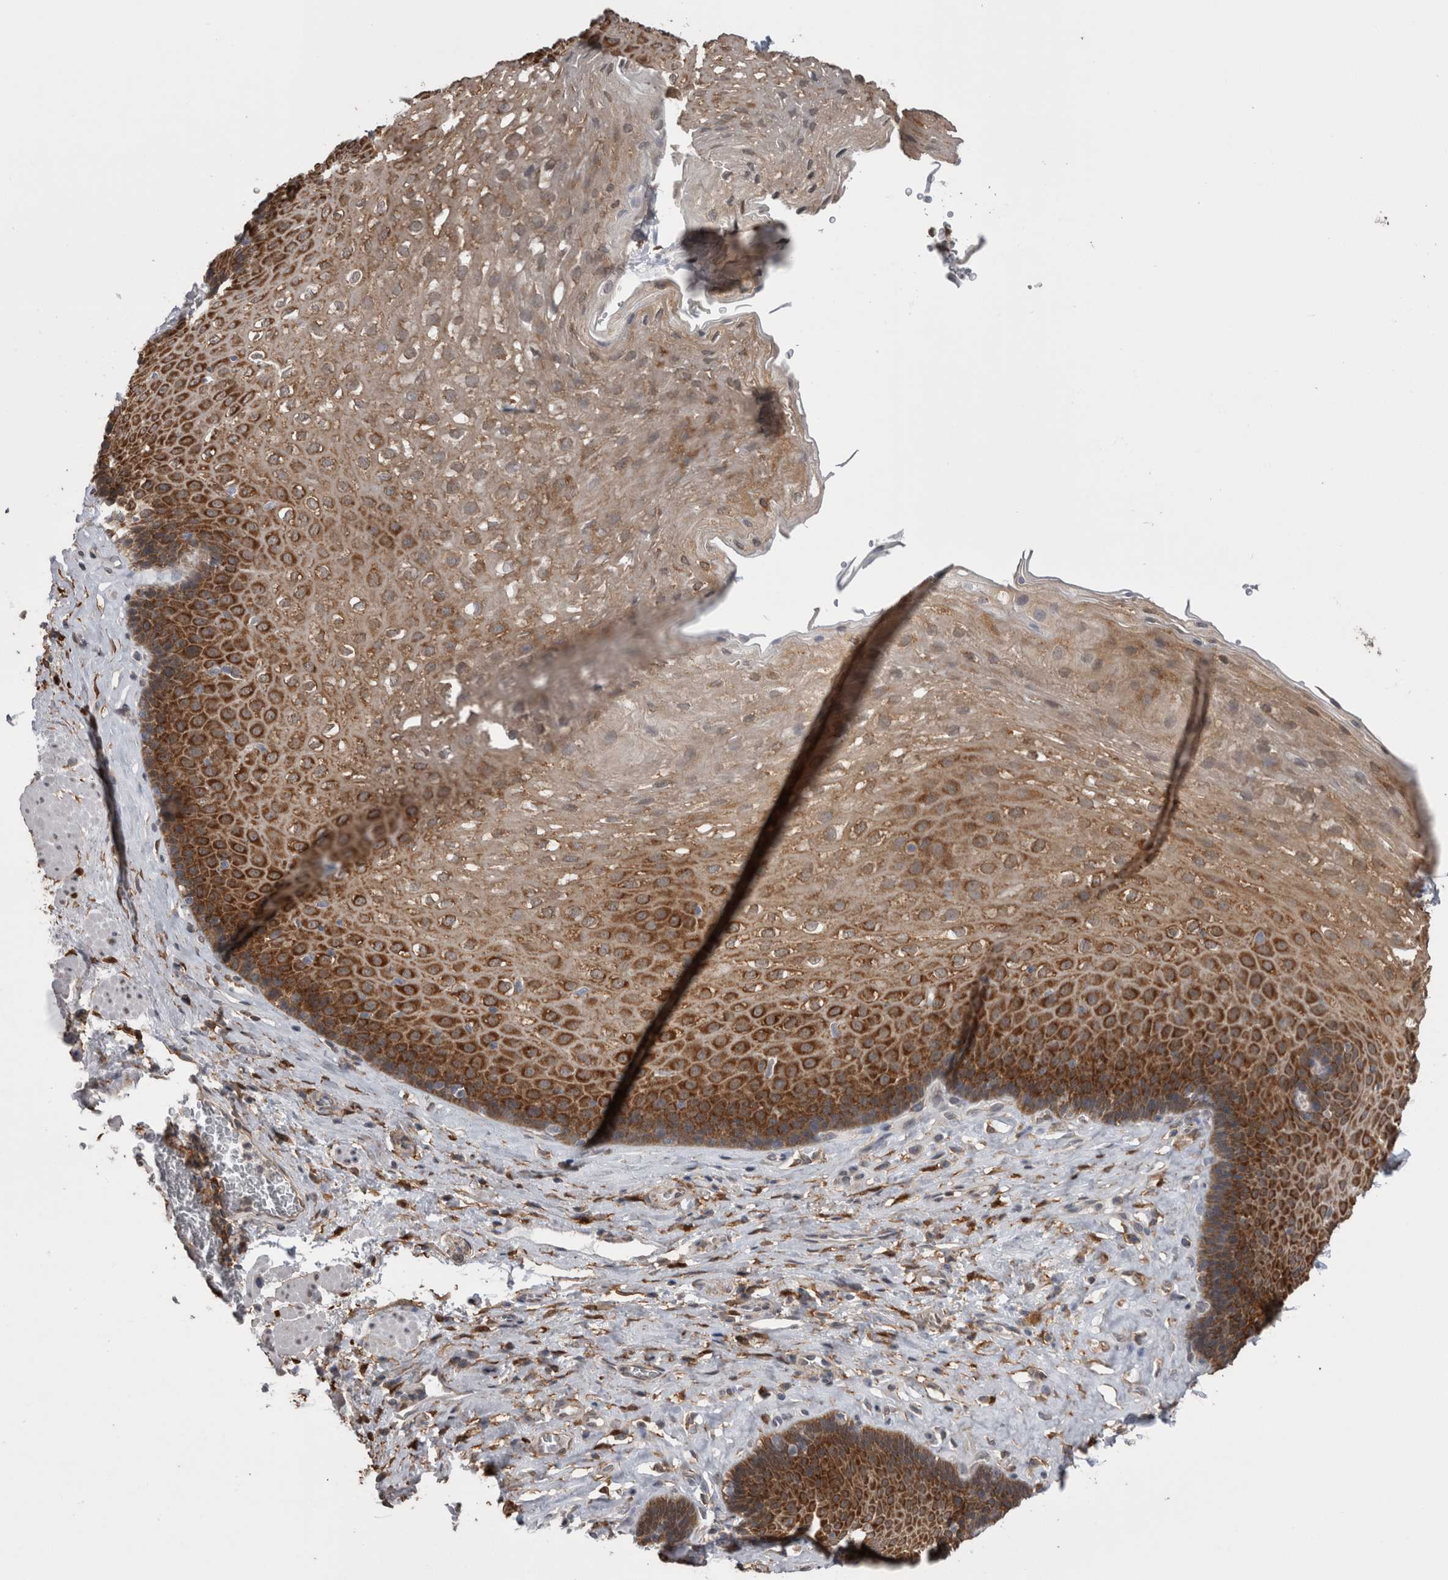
{"staining": {"intensity": "strong", "quantity": ">75%", "location": "cytoplasmic/membranous"}, "tissue": "esophagus", "cell_type": "Squamous epithelial cells", "image_type": "normal", "snomed": [{"axis": "morphology", "description": "Normal tissue, NOS"}, {"axis": "topography", "description": "Esophagus"}], "caption": "Protein analysis of normal esophagus displays strong cytoplasmic/membranous expression in approximately >75% of squamous epithelial cells. The staining was performed using DAB (3,3'-diaminobenzidine), with brown indicating positive protein expression. Nuclei are stained blue with hematoxylin.", "gene": "DDX6", "patient": {"sex": "female", "age": 66}}